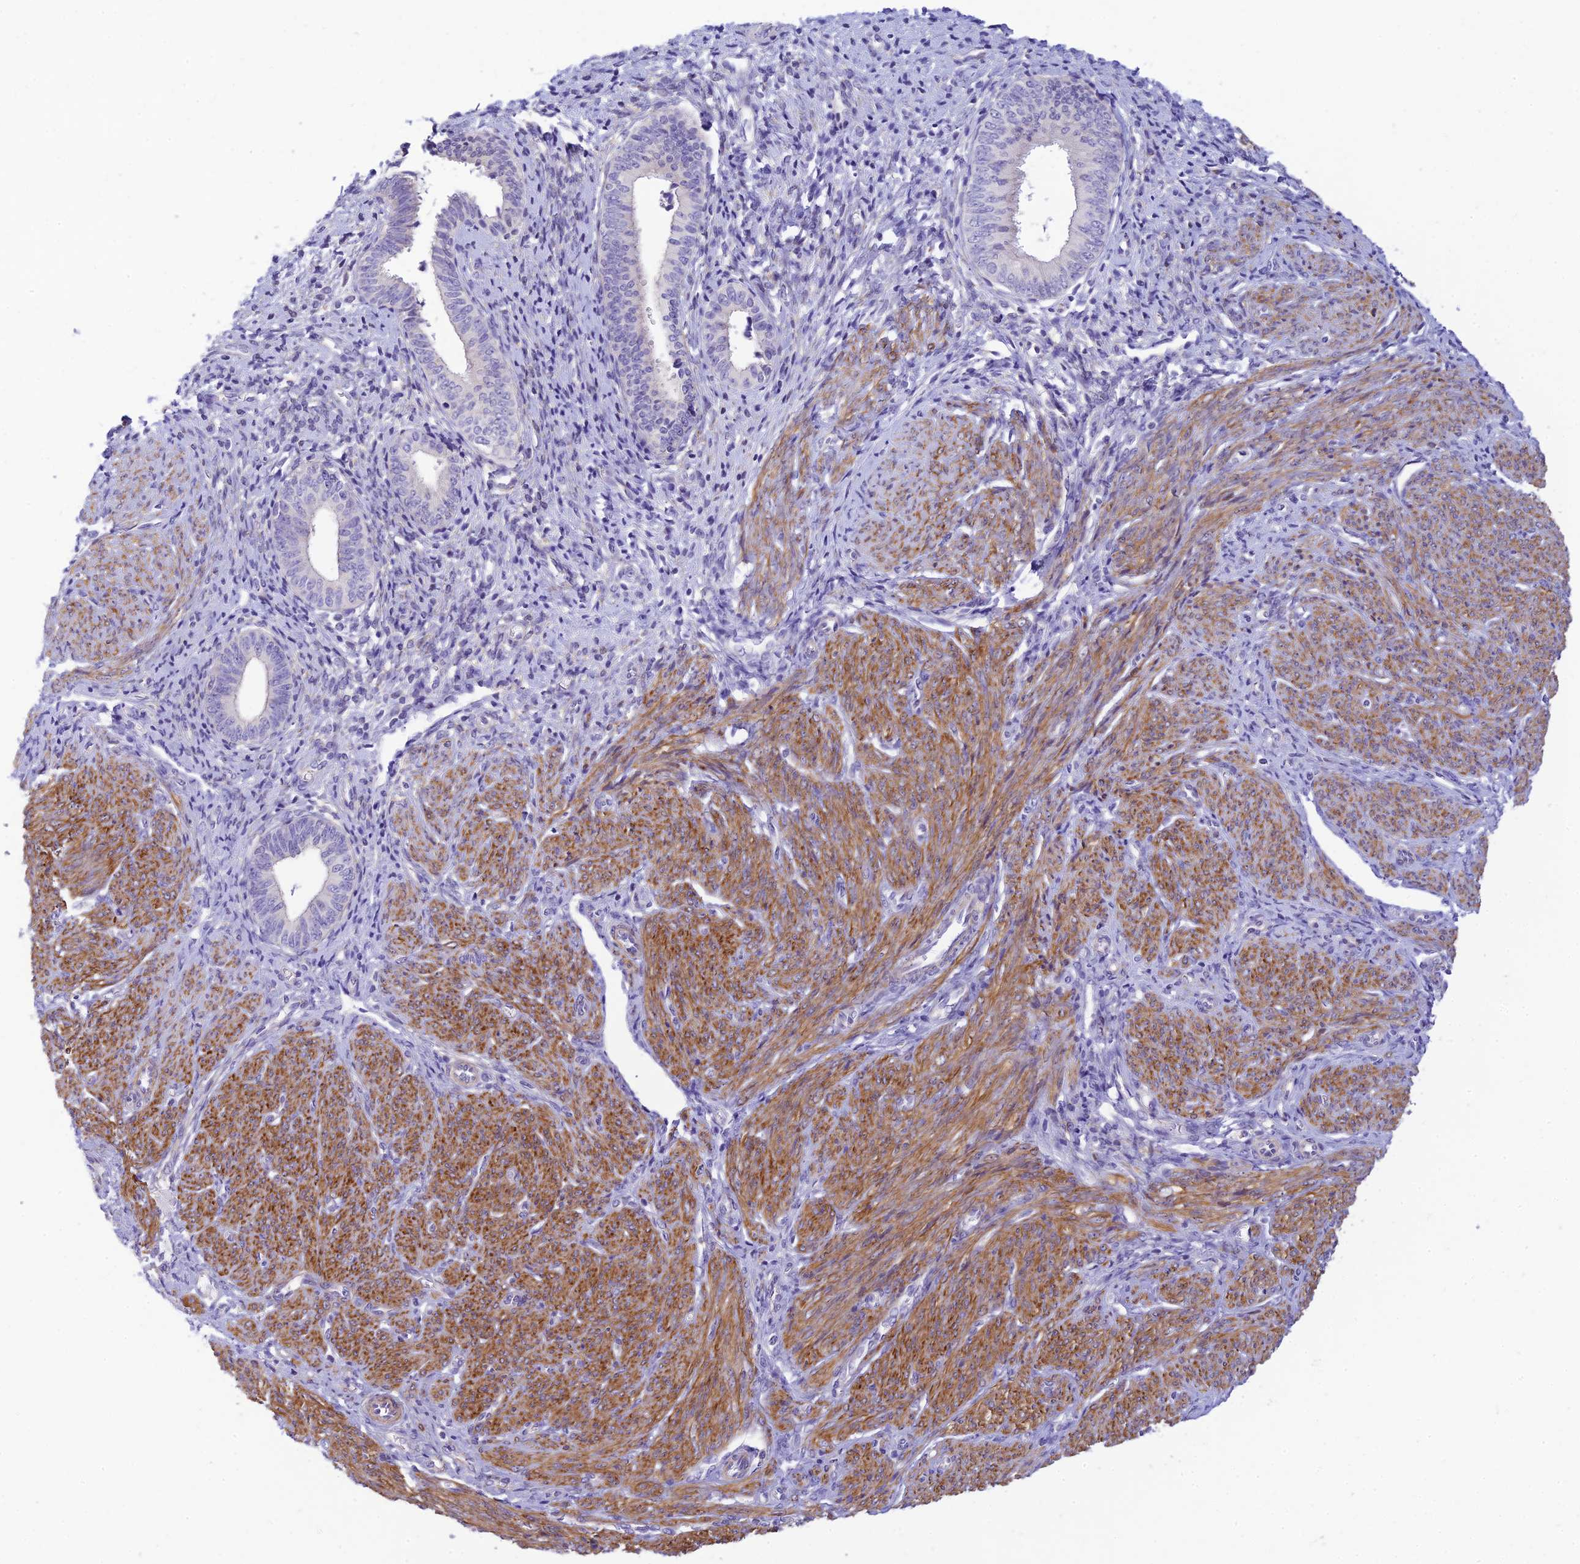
{"staining": {"intensity": "negative", "quantity": "none", "location": "none"}, "tissue": "endometrial cancer", "cell_type": "Tumor cells", "image_type": "cancer", "snomed": [{"axis": "morphology", "description": "Adenocarcinoma, NOS"}, {"axis": "topography", "description": "Endometrium"}], "caption": "Photomicrograph shows no protein staining in tumor cells of endometrial adenocarcinoma tissue. (DAB IHC, high magnification).", "gene": "FBXW4", "patient": {"sex": "female", "age": 79}}